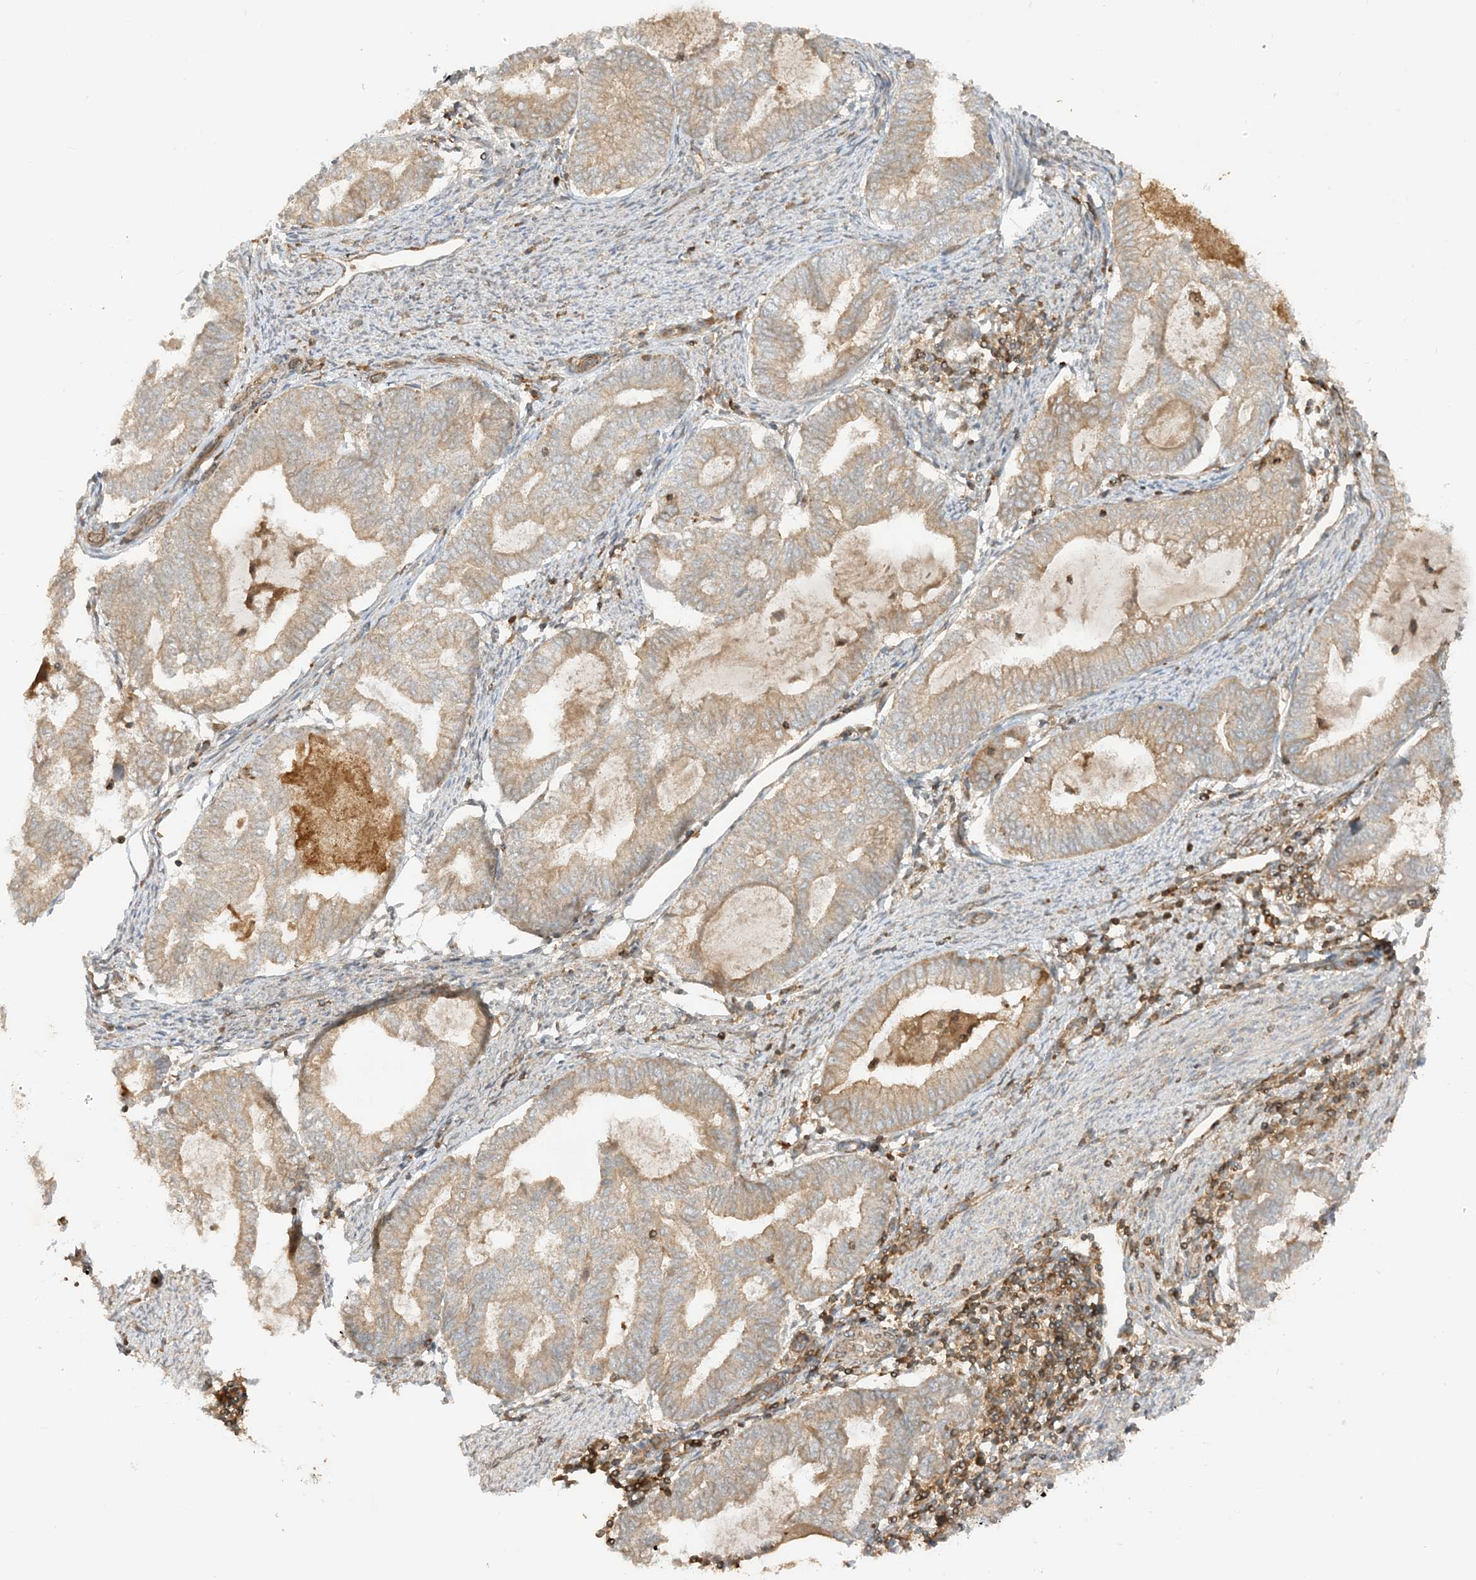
{"staining": {"intensity": "weak", "quantity": ">75%", "location": "cytoplasmic/membranous"}, "tissue": "endometrial cancer", "cell_type": "Tumor cells", "image_type": "cancer", "snomed": [{"axis": "morphology", "description": "Adenocarcinoma, NOS"}, {"axis": "topography", "description": "Endometrium"}], "caption": "The image exhibits staining of endometrial cancer, revealing weak cytoplasmic/membranous protein staining (brown color) within tumor cells.", "gene": "SLC25A12", "patient": {"sex": "female", "age": 79}}